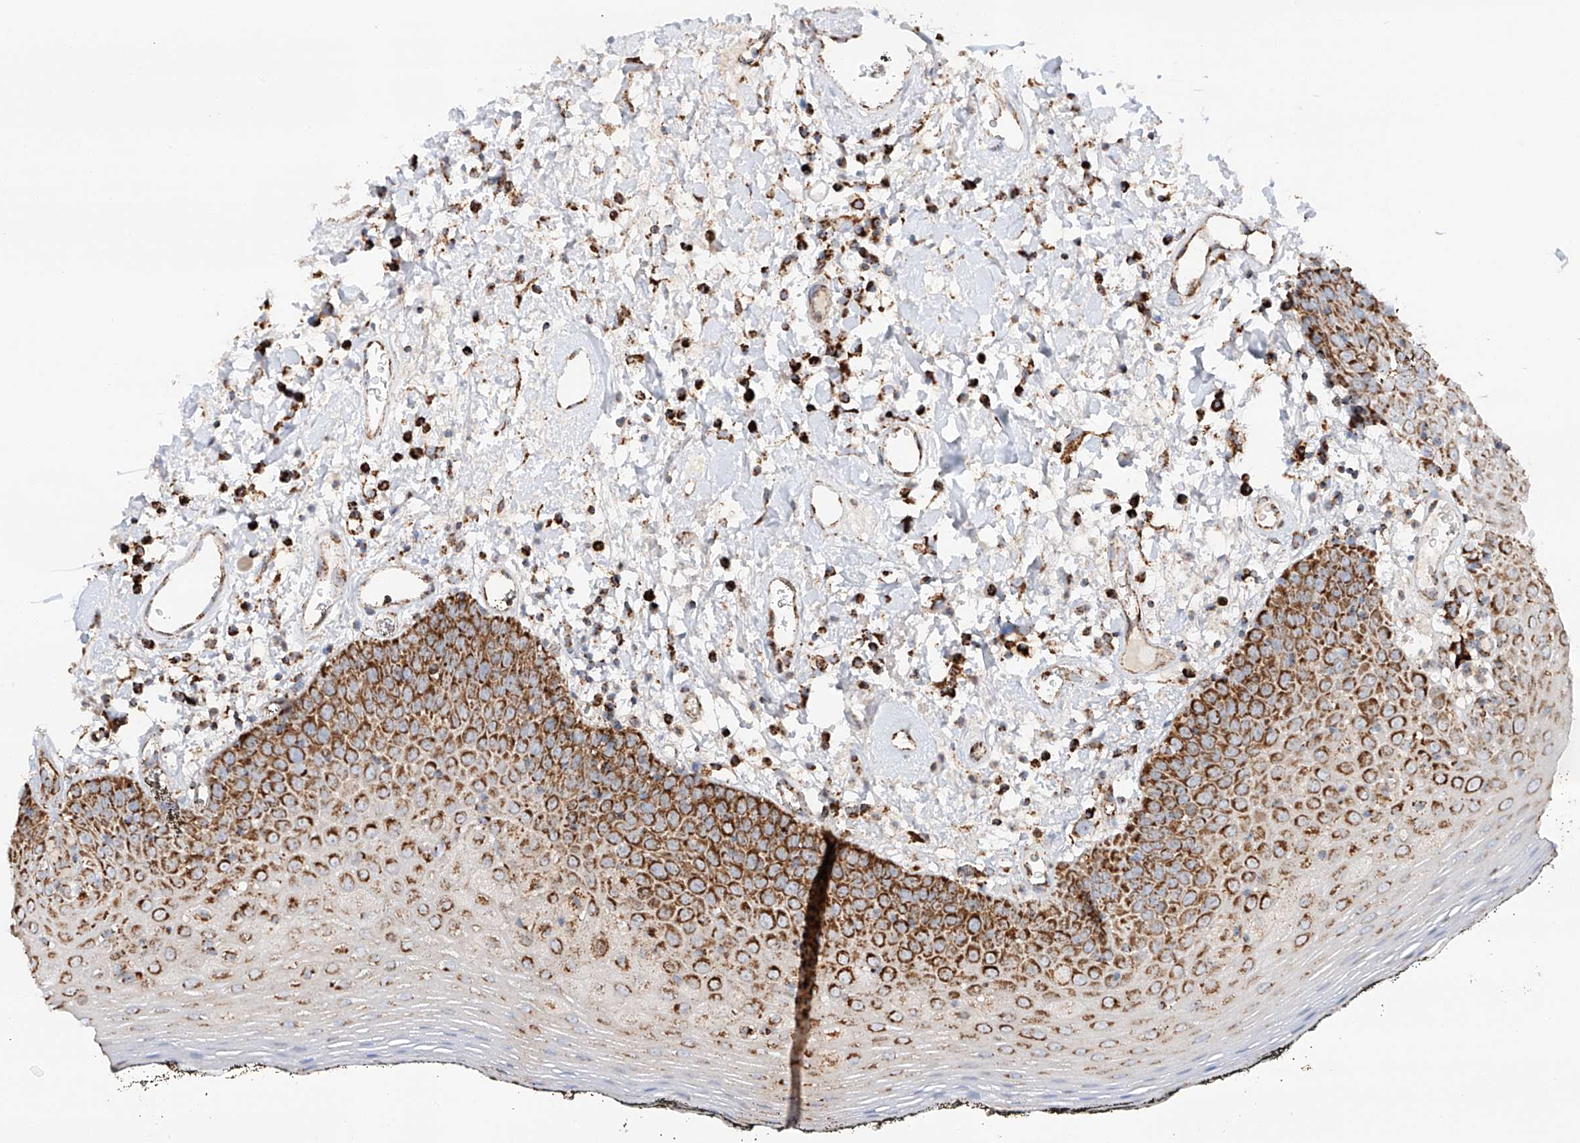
{"staining": {"intensity": "strong", "quantity": ">75%", "location": "cytoplasmic/membranous"}, "tissue": "oral mucosa", "cell_type": "Squamous epithelial cells", "image_type": "normal", "snomed": [{"axis": "morphology", "description": "Normal tissue, NOS"}, {"axis": "topography", "description": "Oral tissue"}], "caption": "DAB immunohistochemical staining of unremarkable human oral mucosa demonstrates strong cytoplasmic/membranous protein expression in approximately >75% of squamous epithelial cells. The staining was performed using DAB (3,3'-diaminobenzidine) to visualize the protein expression in brown, while the nuclei were stained in blue with hematoxylin (Magnification: 20x).", "gene": "TTC27", "patient": {"sex": "male", "age": 74}}